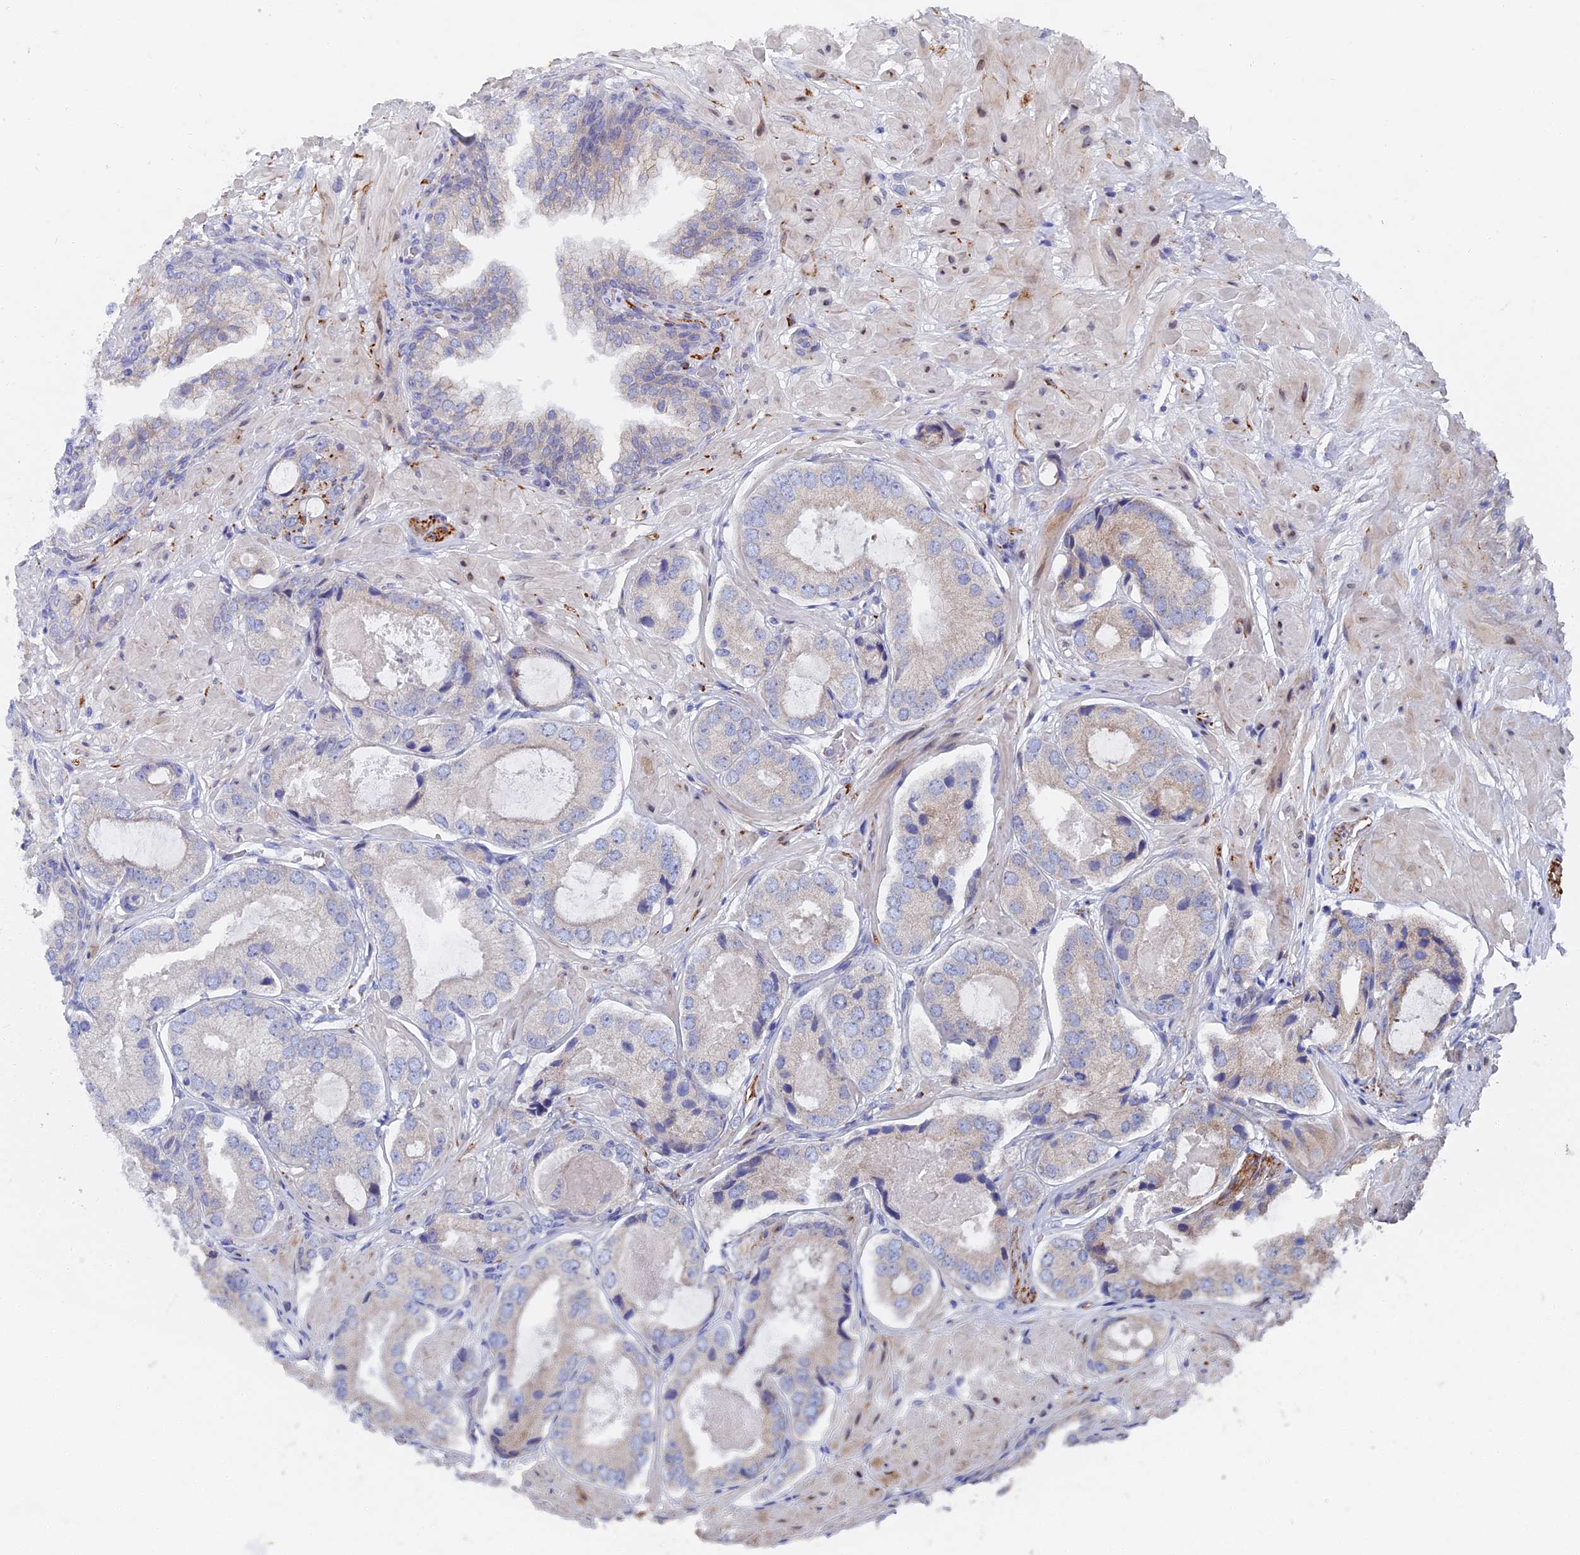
{"staining": {"intensity": "negative", "quantity": "none", "location": "none"}, "tissue": "prostate cancer", "cell_type": "Tumor cells", "image_type": "cancer", "snomed": [{"axis": "morphology", "description": "Adenocarcinoma, High grade"}, {"axis": "topography", "description": "Prostate"}], "caption": "This is a micrograph of immunohistochemistry staining of prostate adenocarcinoma (high-grade), which shows no positivity in tumor cells.", "gene": "TMEM161A", "patient": {"sex": "male", "age": 59}}